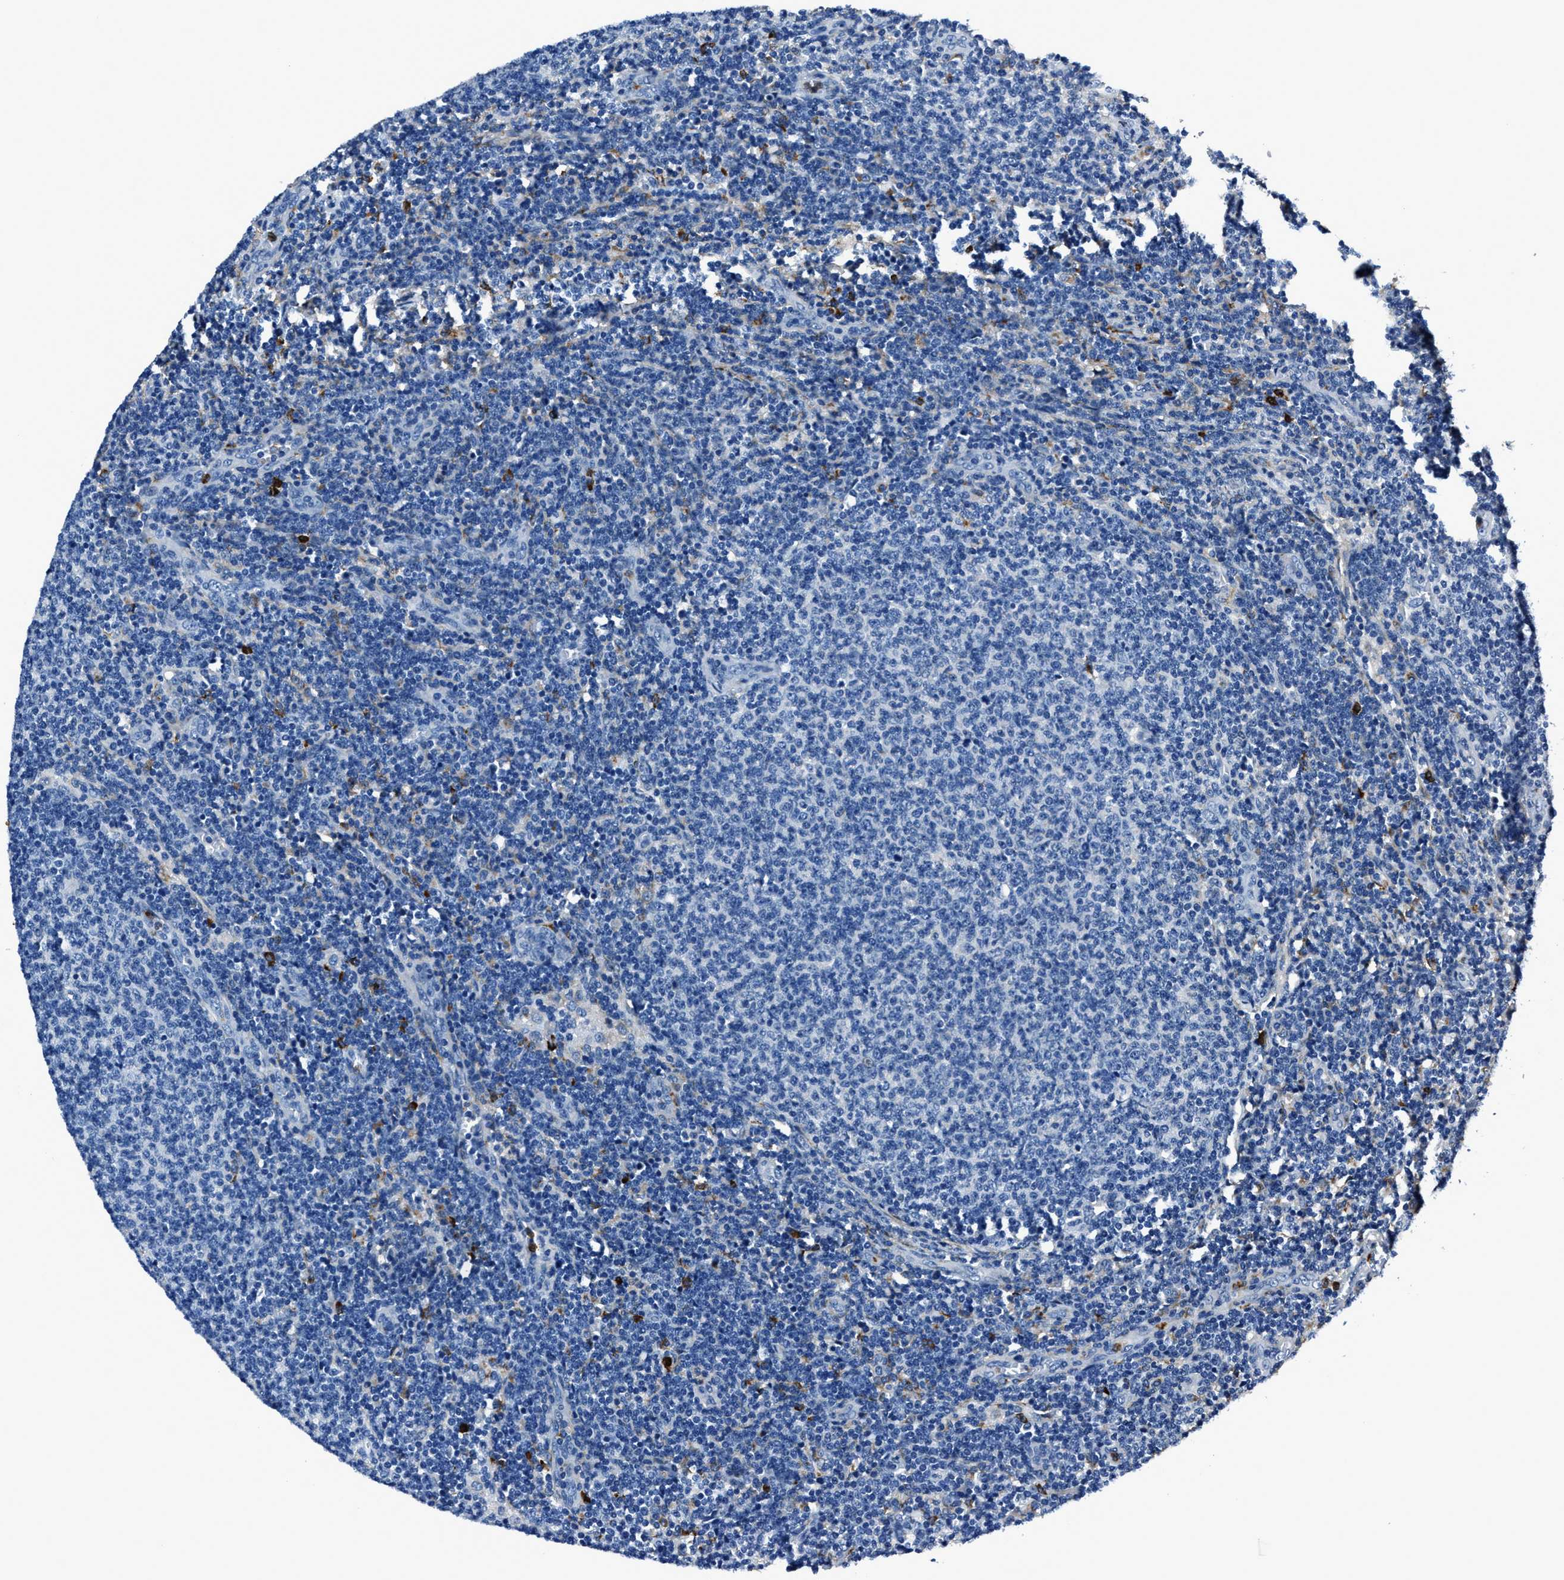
{"staining": {"intensity": "negative", "quantity": "none", "location": "none"}, "tissue": "lymphoma", "cell_type": "Tumor cells", "image_type": "cancer", "snomed": [{"axis": "morphology", "description": "Malignant lymphoma, non-Hodgkin's type, Low grade"}, {"axis": "topography", "description": "Lymph node"}], "caption": "An IHC image of lymphoma is shown. There is no staining in tumor cells of lymphoma. Brightfield microscopy of immunohistochemistry stained with DAB (3,3'-diaminobenzidine) (brown) and hematoxylin (blue), captured at high magnification.", "gene": "FGL2", "patient": {"sex": "male", "age": 66}}